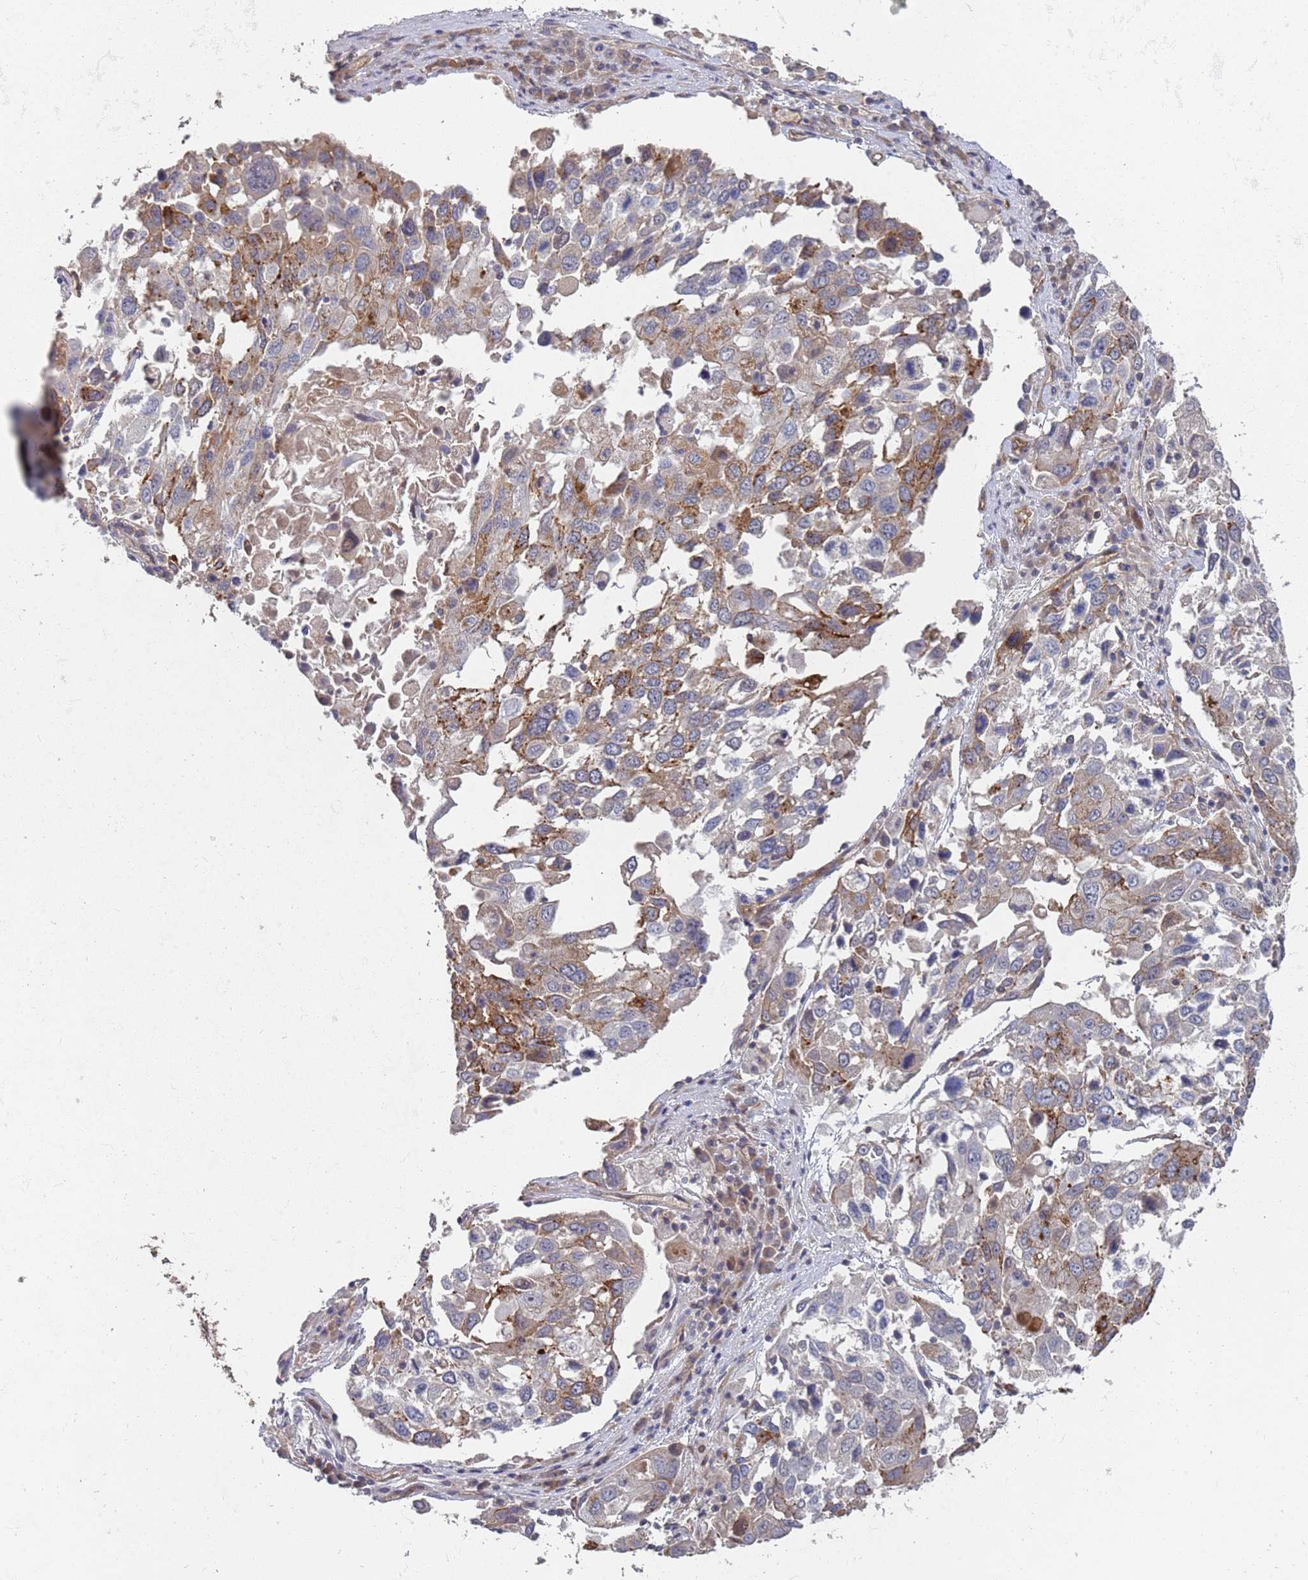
{"staining": {"intensity": "moderate", "quantity": "25%-75%", "location": "cytoplasmic/membranous"}, "tissue": "lung cancer", "cell_type": "Tumor cells", "image_type": "cancer", "snomed": [{"axis": "morphology", "description": "Squamous cell carcinoma, NOS"}, {"axis": "topography", "description": "Lung"}], "caption": "Immunohistochemical staining of human lung squamous cell carcinoma demonstrates moderate cytoplasmic/membranous protein expression in approximately 25%-75% of tumor cells.", "gene": "ABCB6", "patient": {"sex": "male", "age": 65}}